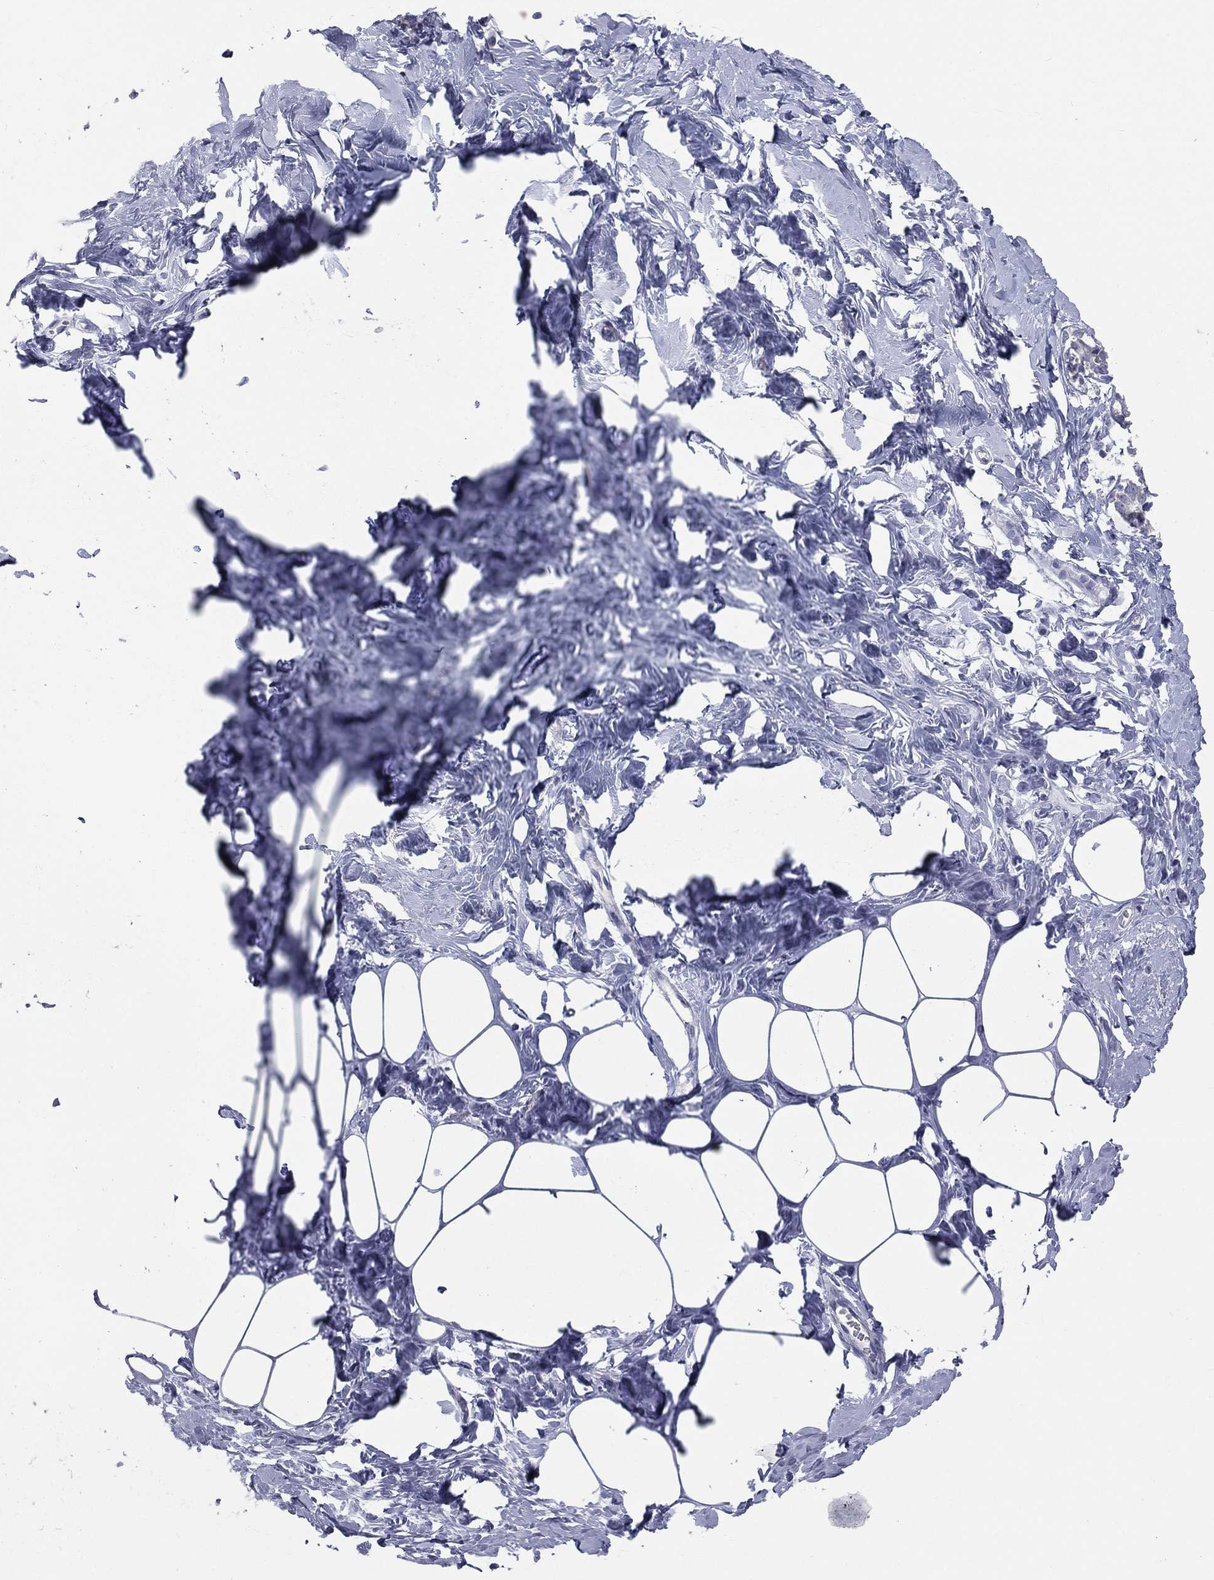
{"staining": {"intensity": "negative", "quantity": "none", "location": "none"}, "tissue": "breast", "cell_type": "Adipocytes", "image_type": "normal", "snomed": [{"axis": "morphology", "description": "Normal tissue, NOS"}, {"axis": "morphology", "description": "Lobular carcinoma, in situ"}, {"axis": "topography", "description": "Breast"}], "caption": "Human breast stained for a protein using IHC exhibits no expression in adipocytes.", "gene": "STK31", "patient": {"sex": "female", "age": 35}}